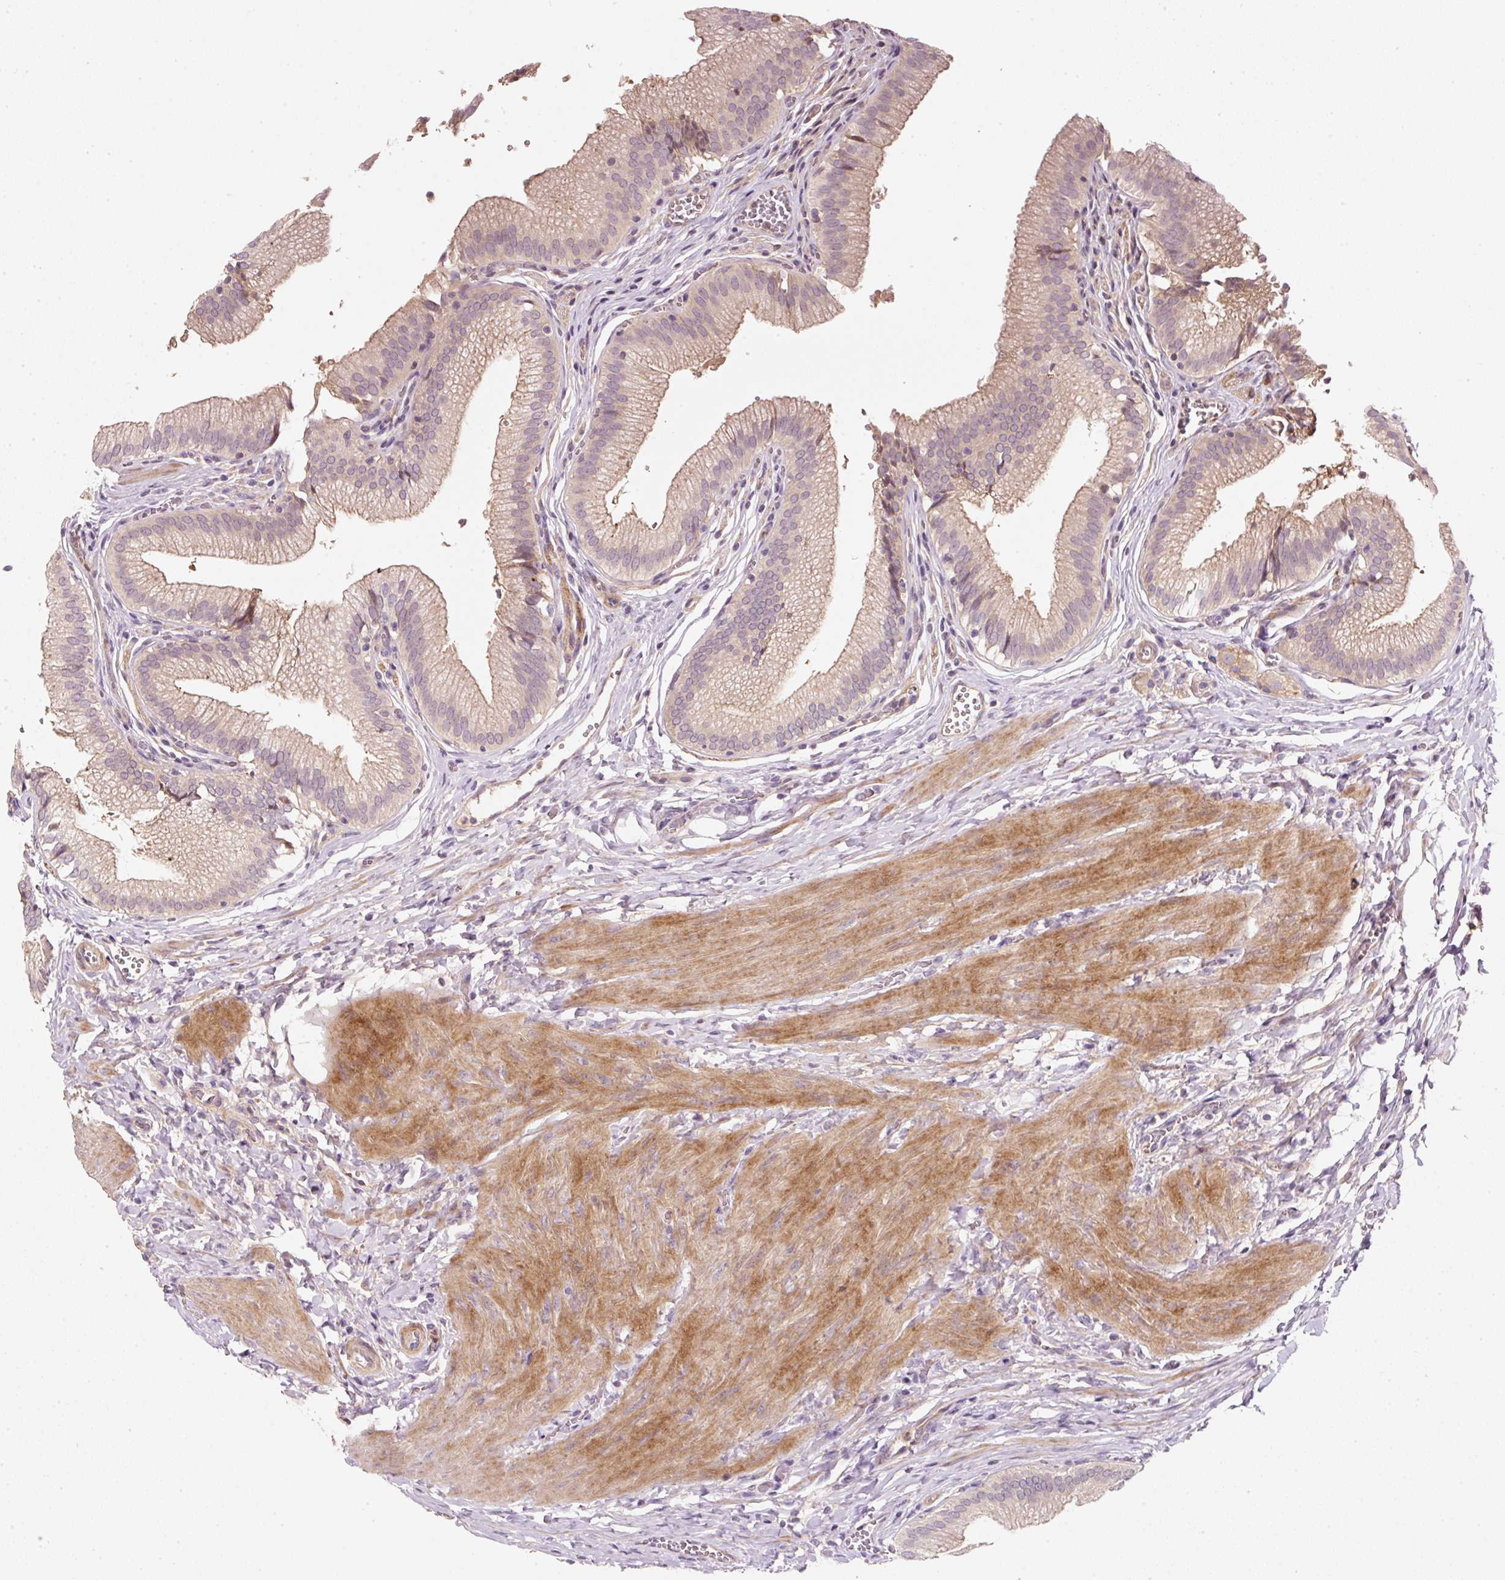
{"staining": {"intensity": "moderate", "quantity": "25%-75%", "location": "cytoplasmic/membranous"}, "tissue": "gallbladder", "cell_type": "Glandular cells", "image_type": "normal", "snomed": [{"axis": "morphology", "description": "Normal tissue, NOS"}, {"axis": "topography", "description": "Gallbladder"}, {"axis": "topography", "description": "Peripheral nerve tissue"}], "caption": "An immunohistochemistry histopathology image of normal tissue is shown. Protein staining in brown shows moderate cytoplasmic/membranous positivity in gallbladder within glandular cells.", "gene": "TIRAP", "patient": {"sex": "male", "age": 17}}